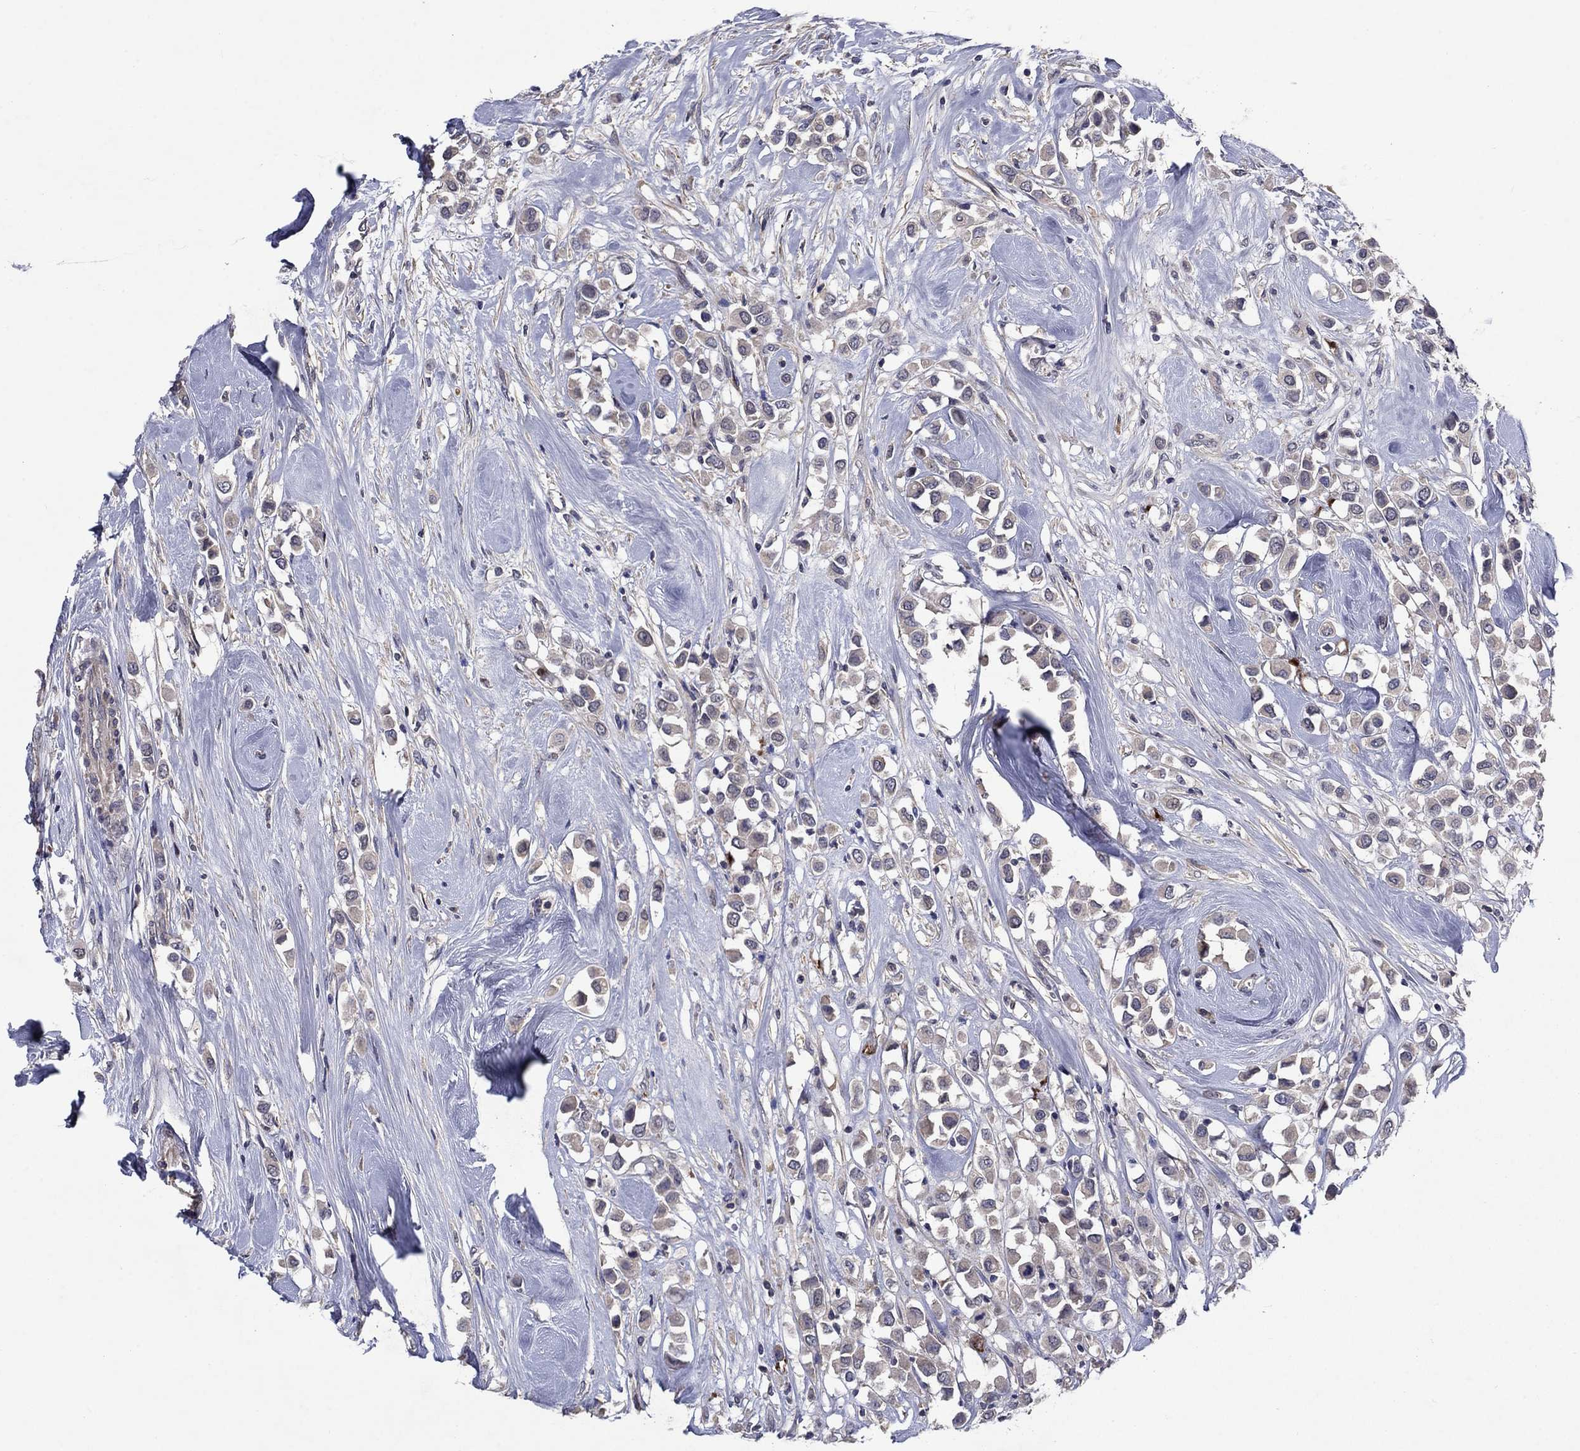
{"staining": {"intensity": "negative", "quantity": "none", "location": "none"}, "tissue": "breast cancer", "cell_type": "Tumor cells", "image_type": "cancer", "snomed": [{"axis": "morphology", "description": "Duct carcinoma"}, {"axis": "topography", "description": "Breast"}], "caption": "Tumor cells show no significant protein staining in breast intraductal carcinoma.", "gene": "MSRB1", "patient": {"sex": "female", "age": 61}}